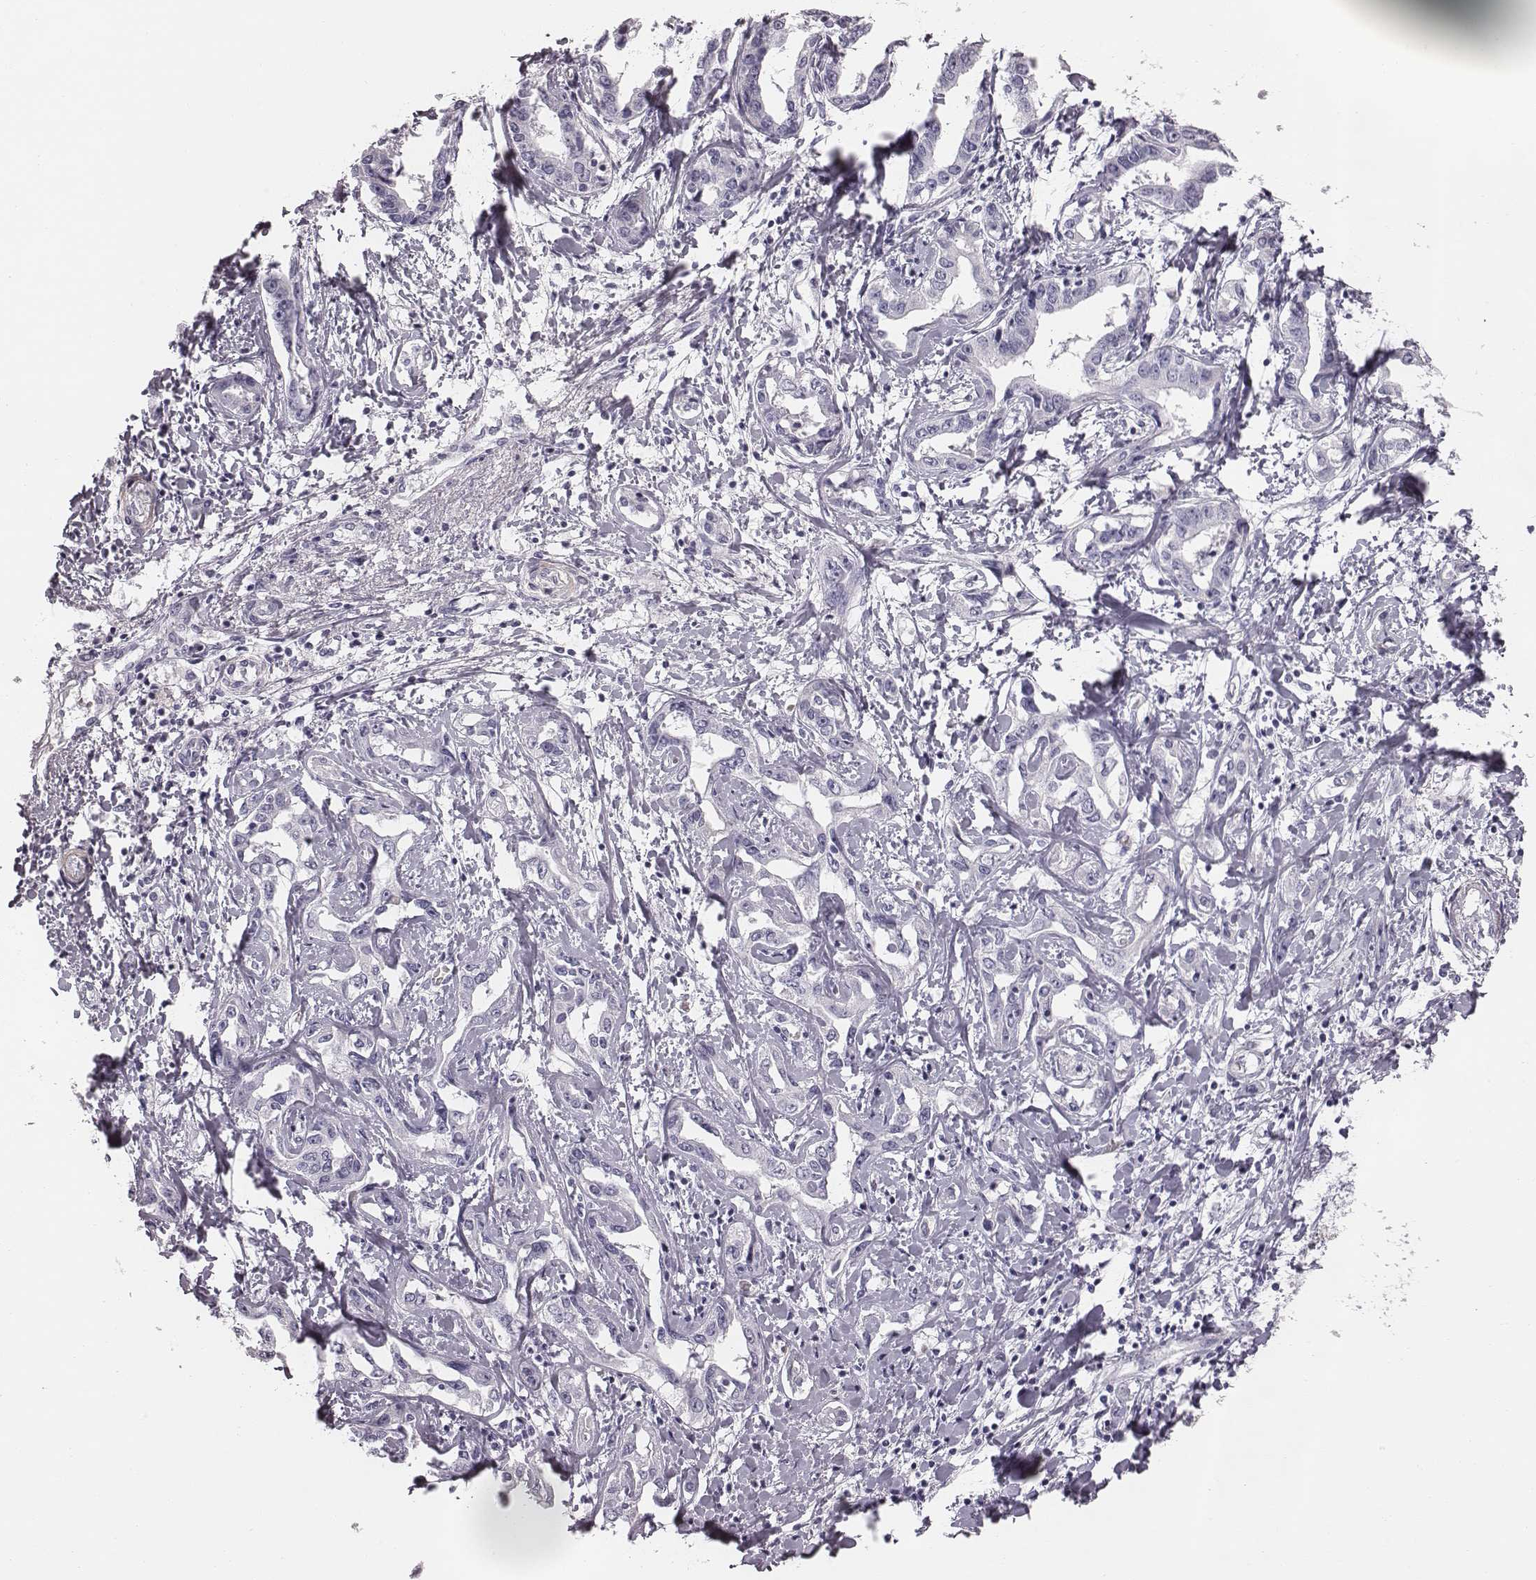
{"staining": {"intensity": "negative", "quantity": "none", "location": "none"}, "tissue": "liver cancer", "cell_type": "Tumor cells", "image_type": "cancer", "snomed": [{"axis": "morphology", "description": "Cholangiocarcinoma"}, {"axis": "topography", "description": "Liver"}], "caption": "Immunohistochemistry of human liver cancer reveals no expression in tumor cells.", "gene": "CRISP1", "patient": {"sex": "male", "age": 59}}